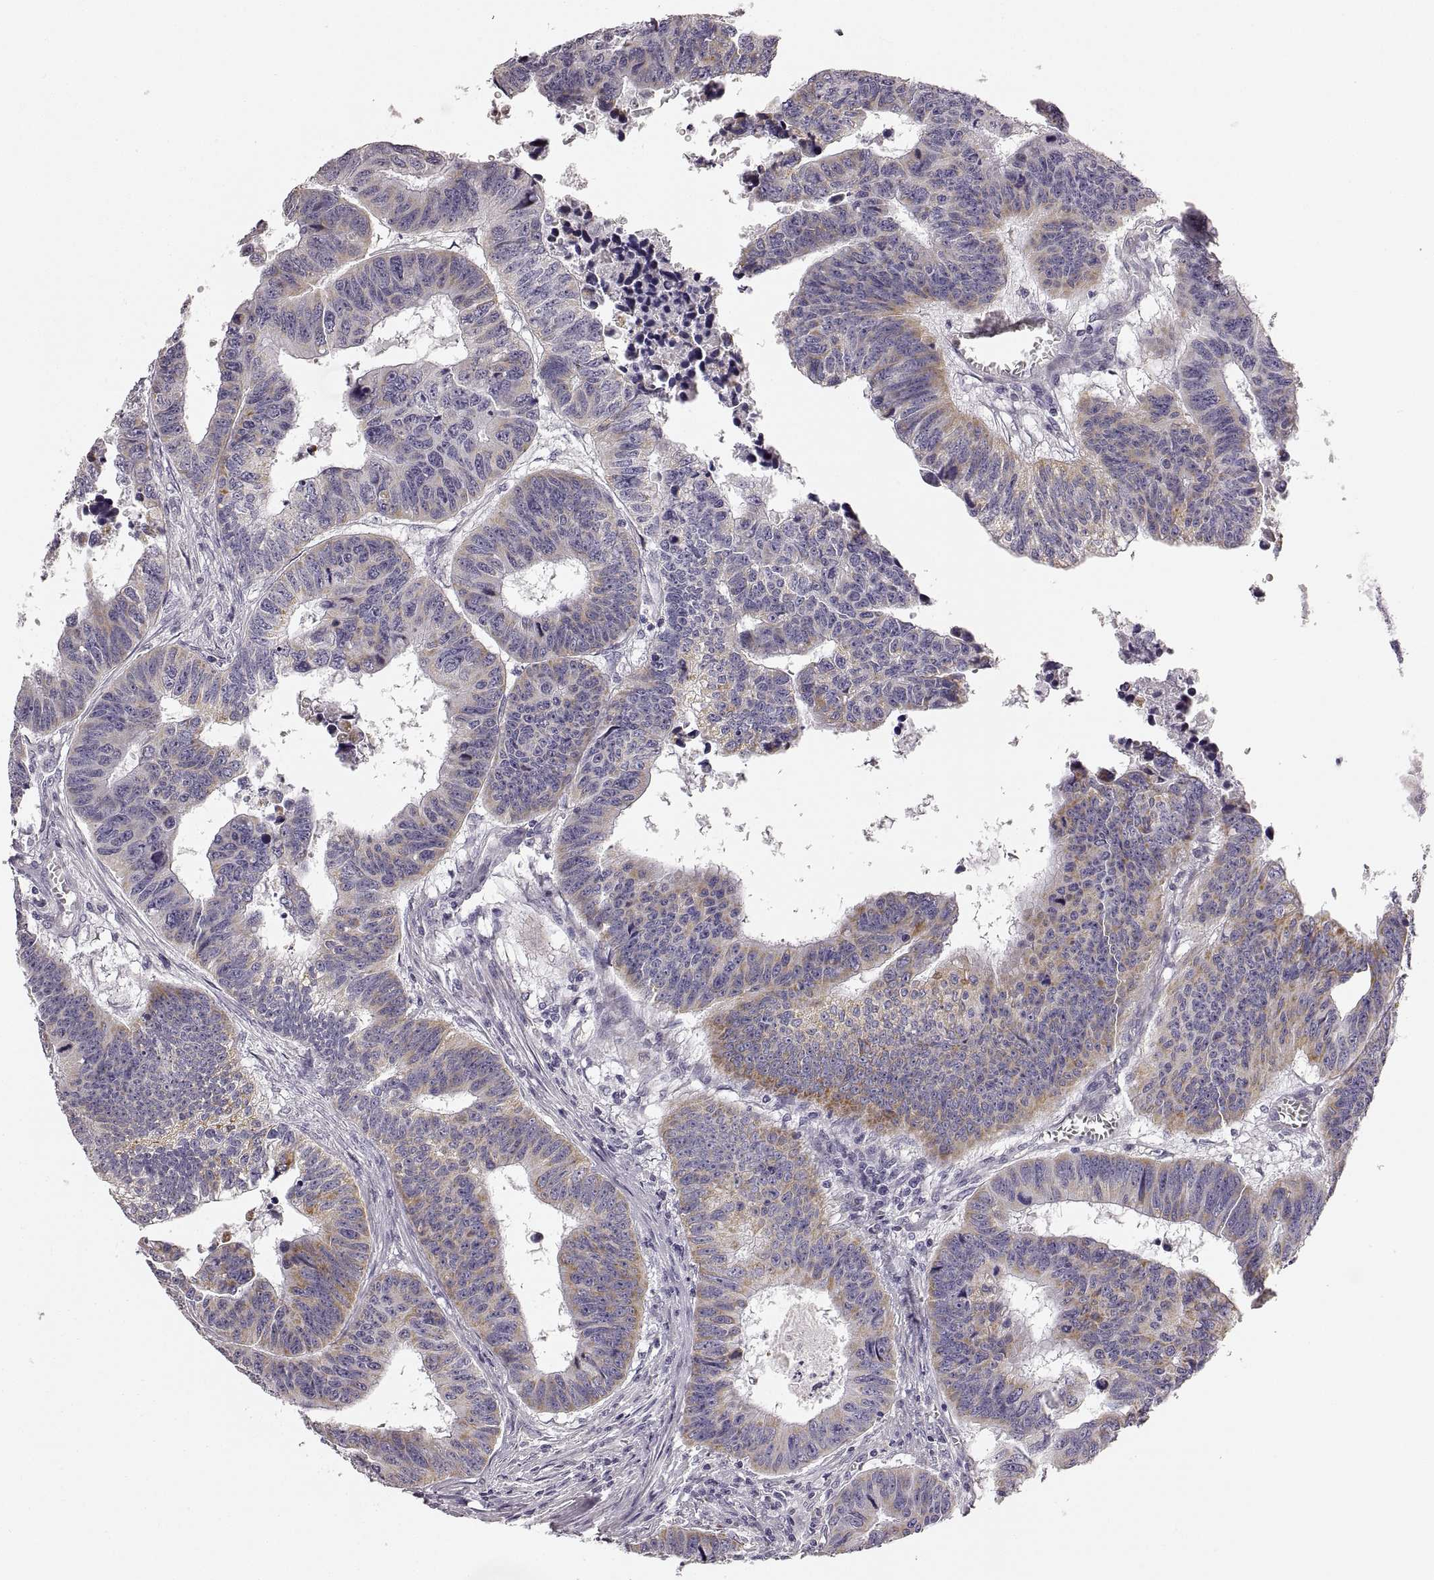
{"staining": {"intensity": "moderate", "quantity": "<25%", "location": "cytoplasmic/membranous"}, "tissue": "colorectal cancer", "cell_type": "Tumor cells", "image_type": "cancer", "snomed": [{"axis": "morphology", "description": "Adenocarcinoma, NOS"}, {"axis": "topography", "description": "Rectum"}], "caption": "Colorectal cancer (adenocarcinoma) was stained to show a protein in brown. There is low levels of moderate cytoplasmic/membranous positivity in approximately <25% of tumor cells.", "gene": "RDH13", "patient": {"sex": "female", "age": 85}}